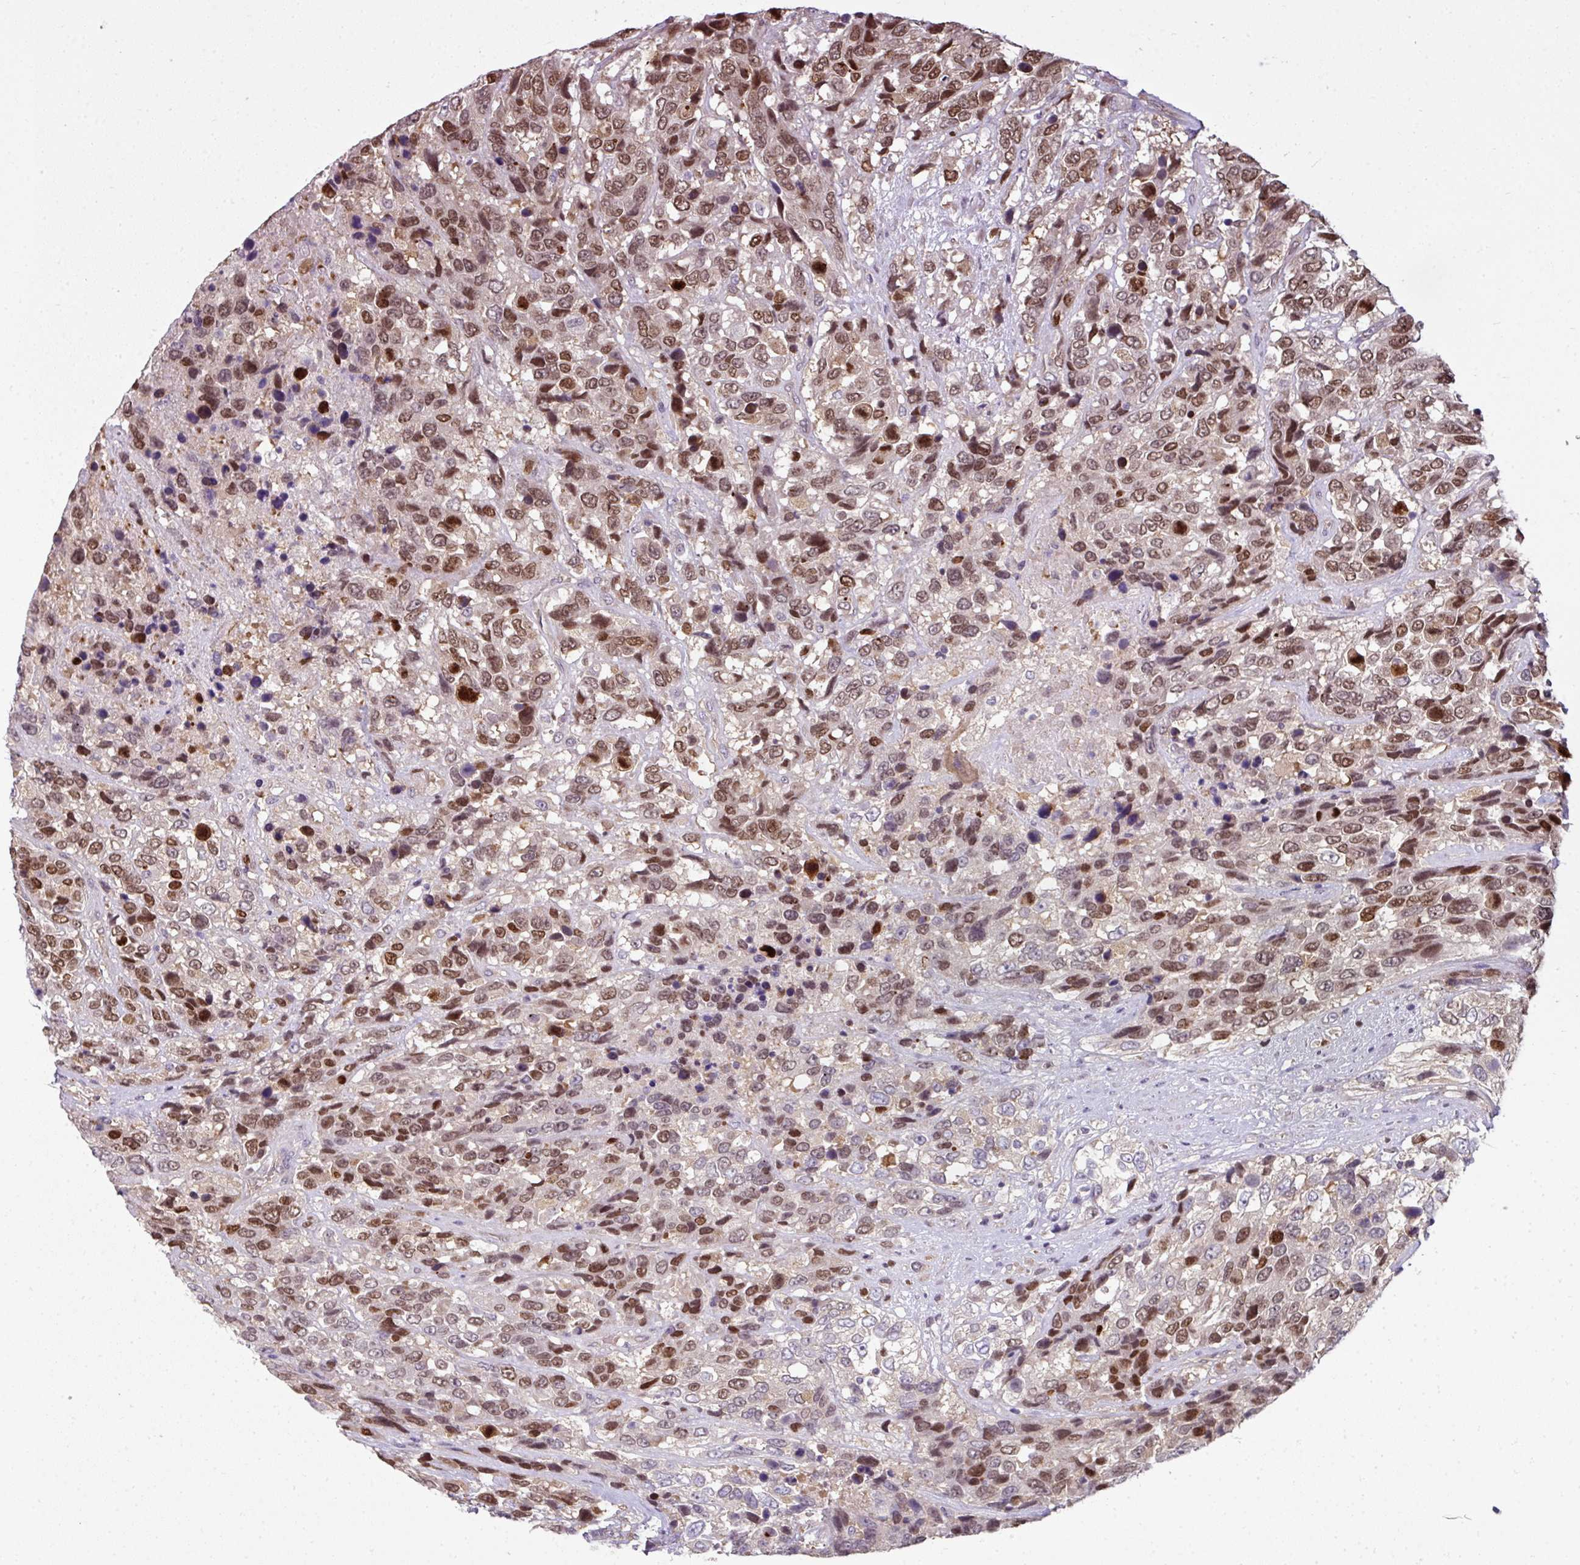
{"staining": {"intensity": "moderate", "quantity": ">75%", "location": "nuclear"}, "tissue": "urothelial cancer", "cell_type": "Tumor cells", "image_type": "cancer", "snomed": [{"axis": "morphology", "description": "Urothelial carcinoma, High grade"}, {"axis": "topography", "description": "Urinary bladder"}], "caption": "IHC of human urothelial cancer exhibits medium levels of moderate nuclear expression in about >75% of tumor cells.", "gene": "C19orf33", "patient": {"sex": "female", "age": 70}}